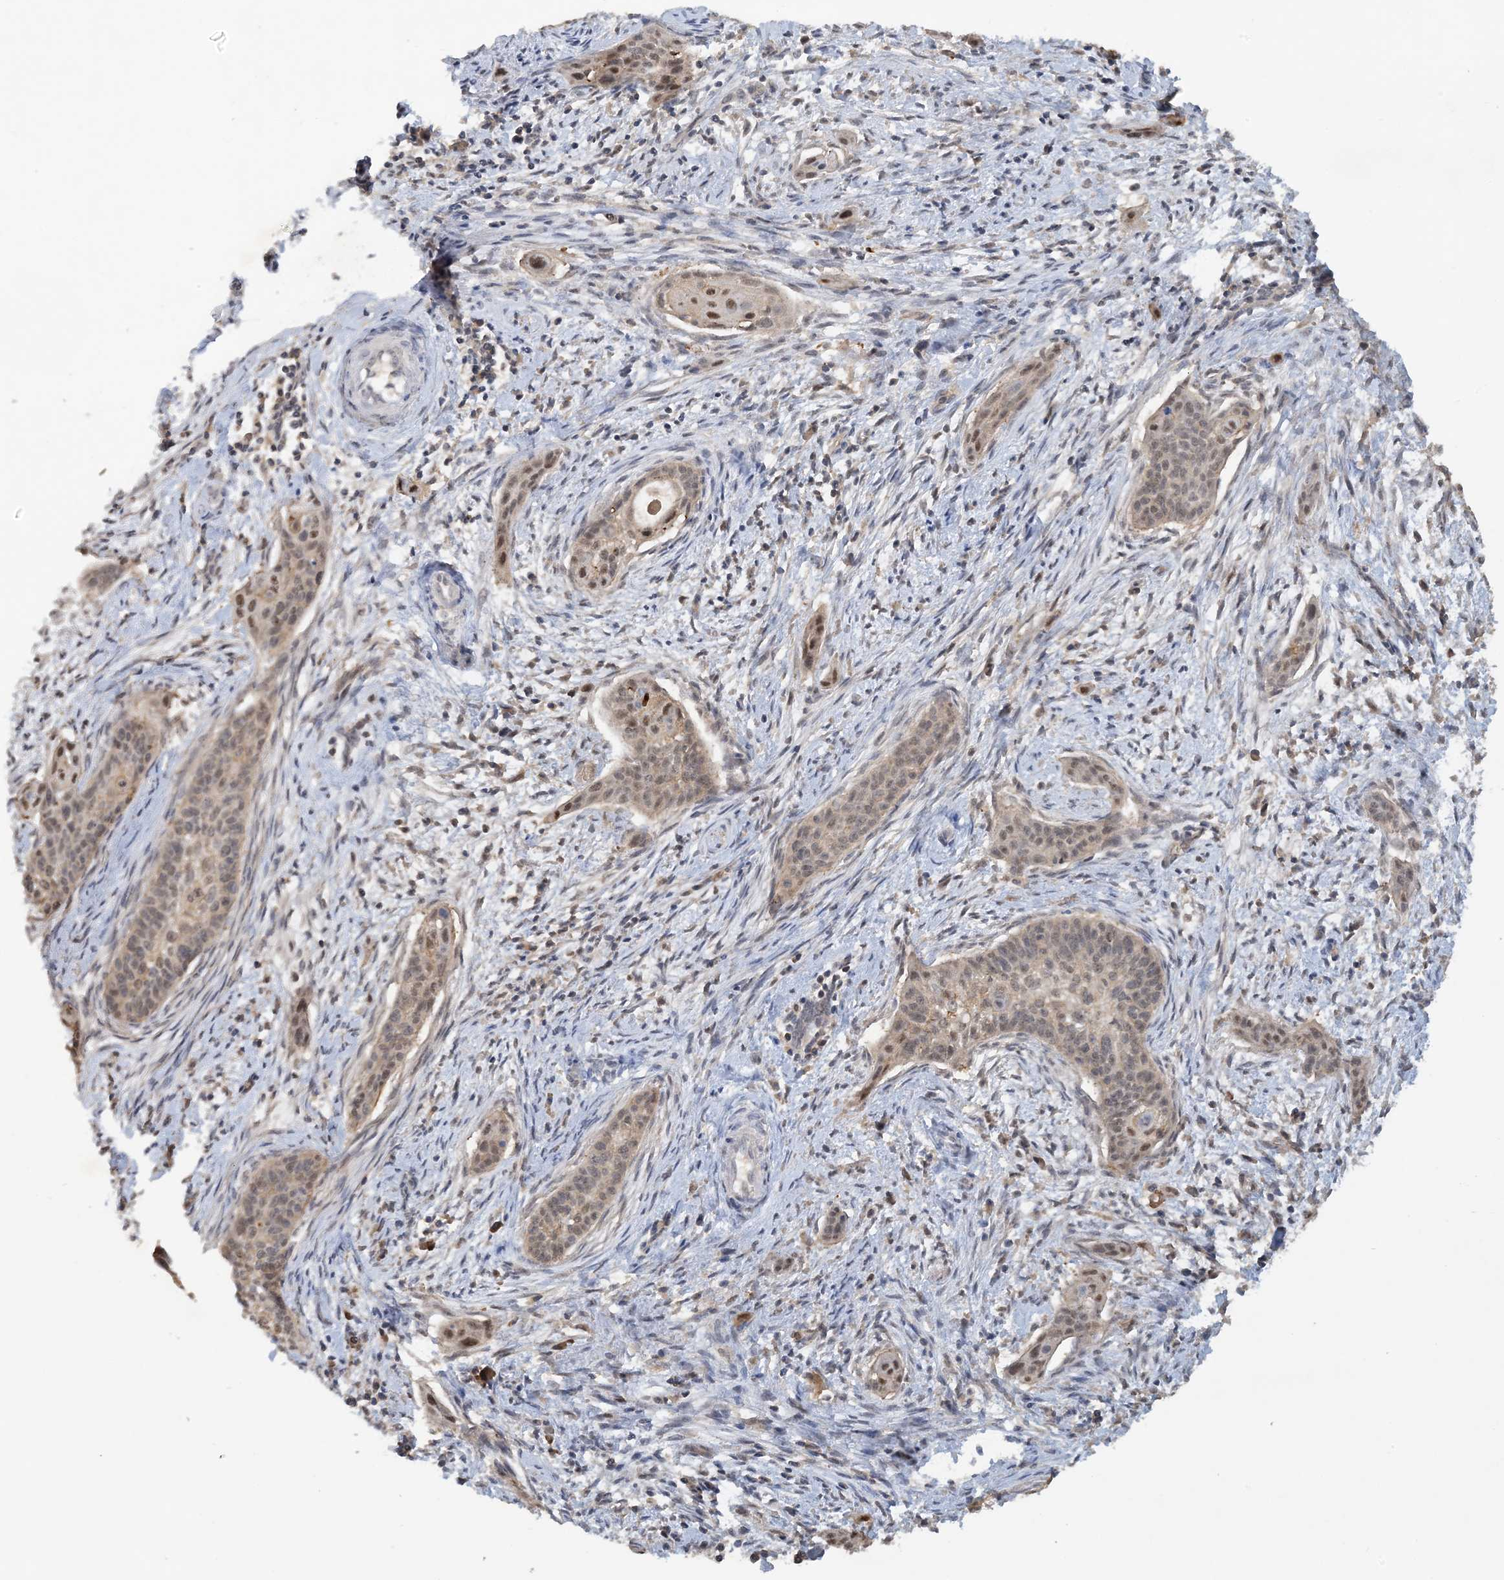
{"staining": {"intensity": "weak", "quantity": "25%-75%", "location": "nuclear"}, "tissue": "cervical cancer", "cell_type": "Tumor cells", "image_type": "cancer", "snomed": [{"axis": "morphology", "description": "Squamous cell carcinoma, NOS"}, {"axis": "topography", "description": "Cervix"}], "caption": "A brown stain highlights weak nuclear positivity of a protein in human cervical cancer tumor cells.", "gene": "UBE2E1", "patient": {"sex": "female", "age": 33}}